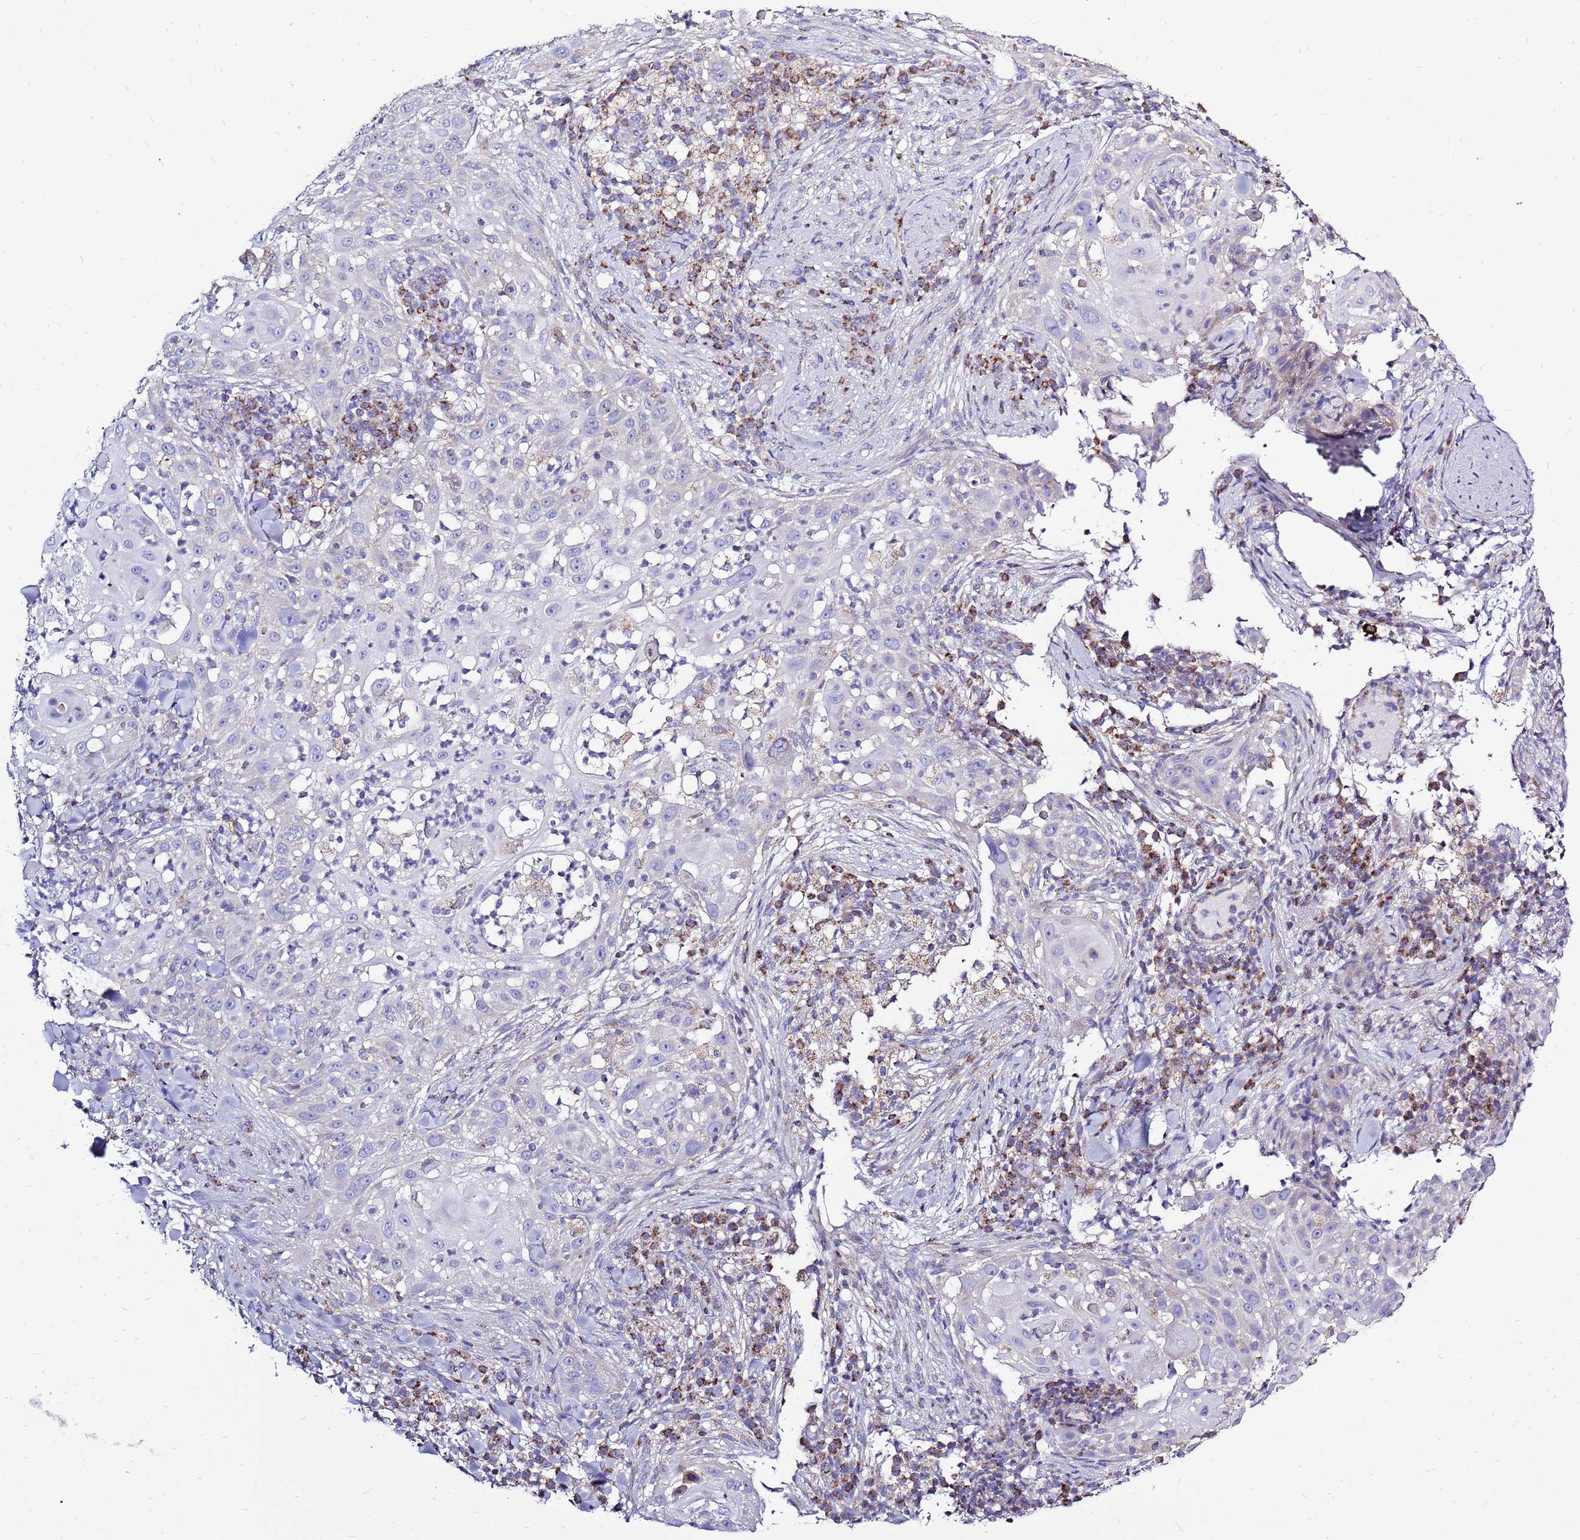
{"staining": {"intensity": "negative", "quantity": "none", "location": "none"}, "tissue": "skin cancer", "cell_type": "Tumor cells", "image_type": "cancer", "snomed": [{"axis": "morphology", "description": "Squamous cell carcinoma, NOS"}, {"axis": "topography", "description": "Skin"}], "caption": "The micrograph shows no staining of tumor cells in squamous cell carcinoma (skin).", "gene": "IGF1R", "patient": {"sex": "female", "age": 44}}